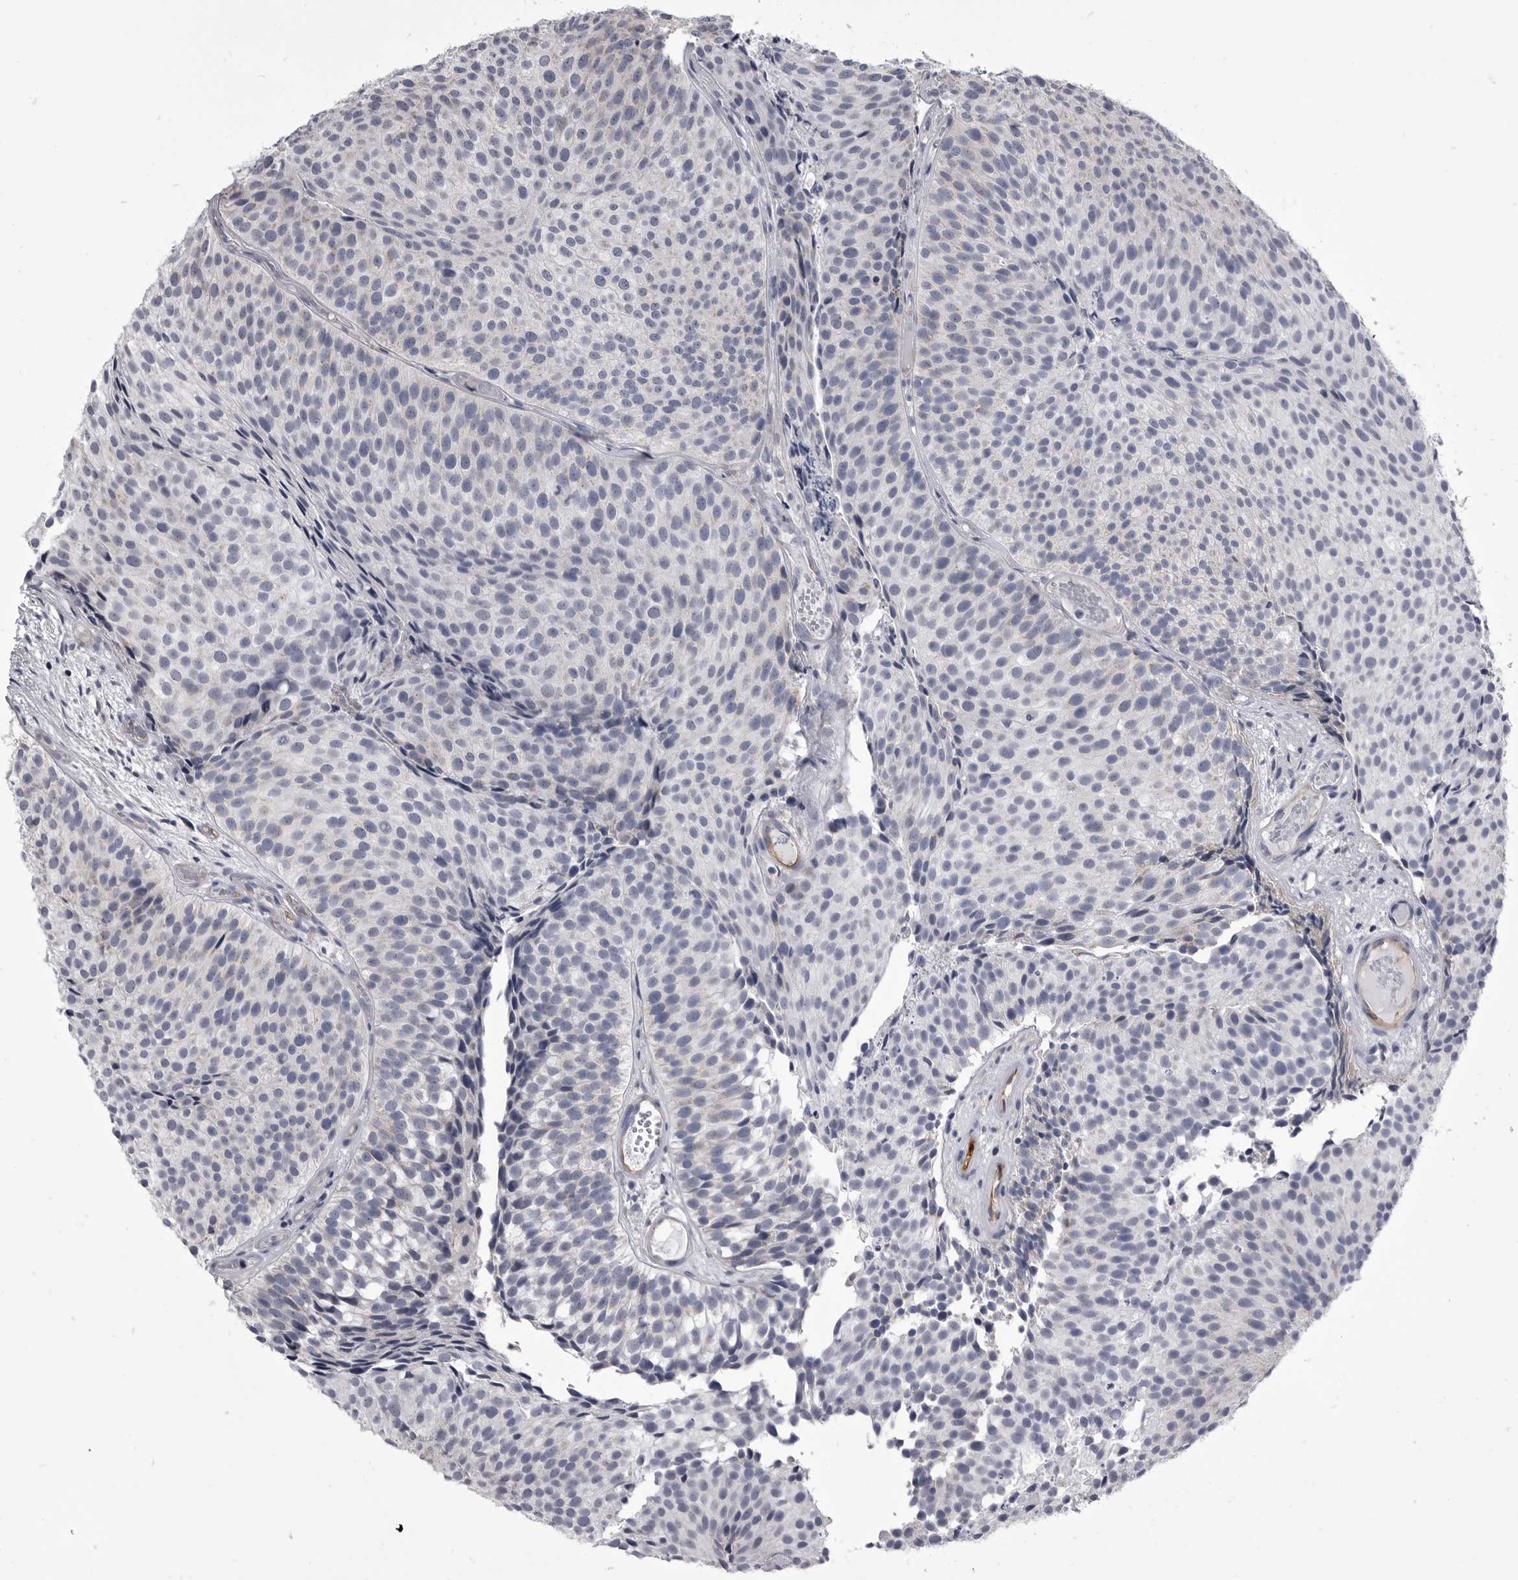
{"staining": {"intensity": "negative", "quantity": "none", "location": "none"}, "tissue": "urothelial cancer", "cell_type": "Tumor cells", "image_type": "cancer", "snomed": [{"axis": "morphology", "description": "Urothelial carcinoma, Low grade"}, {"axis": "topography", "description": "Urinary bladder"}], "caption": "A high-resolution histopathology image shows IHC staining of low-grade urothelial carcinoma, which demonstrates no significant positivity in tumor cells. (Stains: DAB IHC with hematoxylin counter stain, Microscopy: brightfield microscopy at high magnification).", "gene": "OPLAH", "patient": {"sex": "male", "age": 86}}